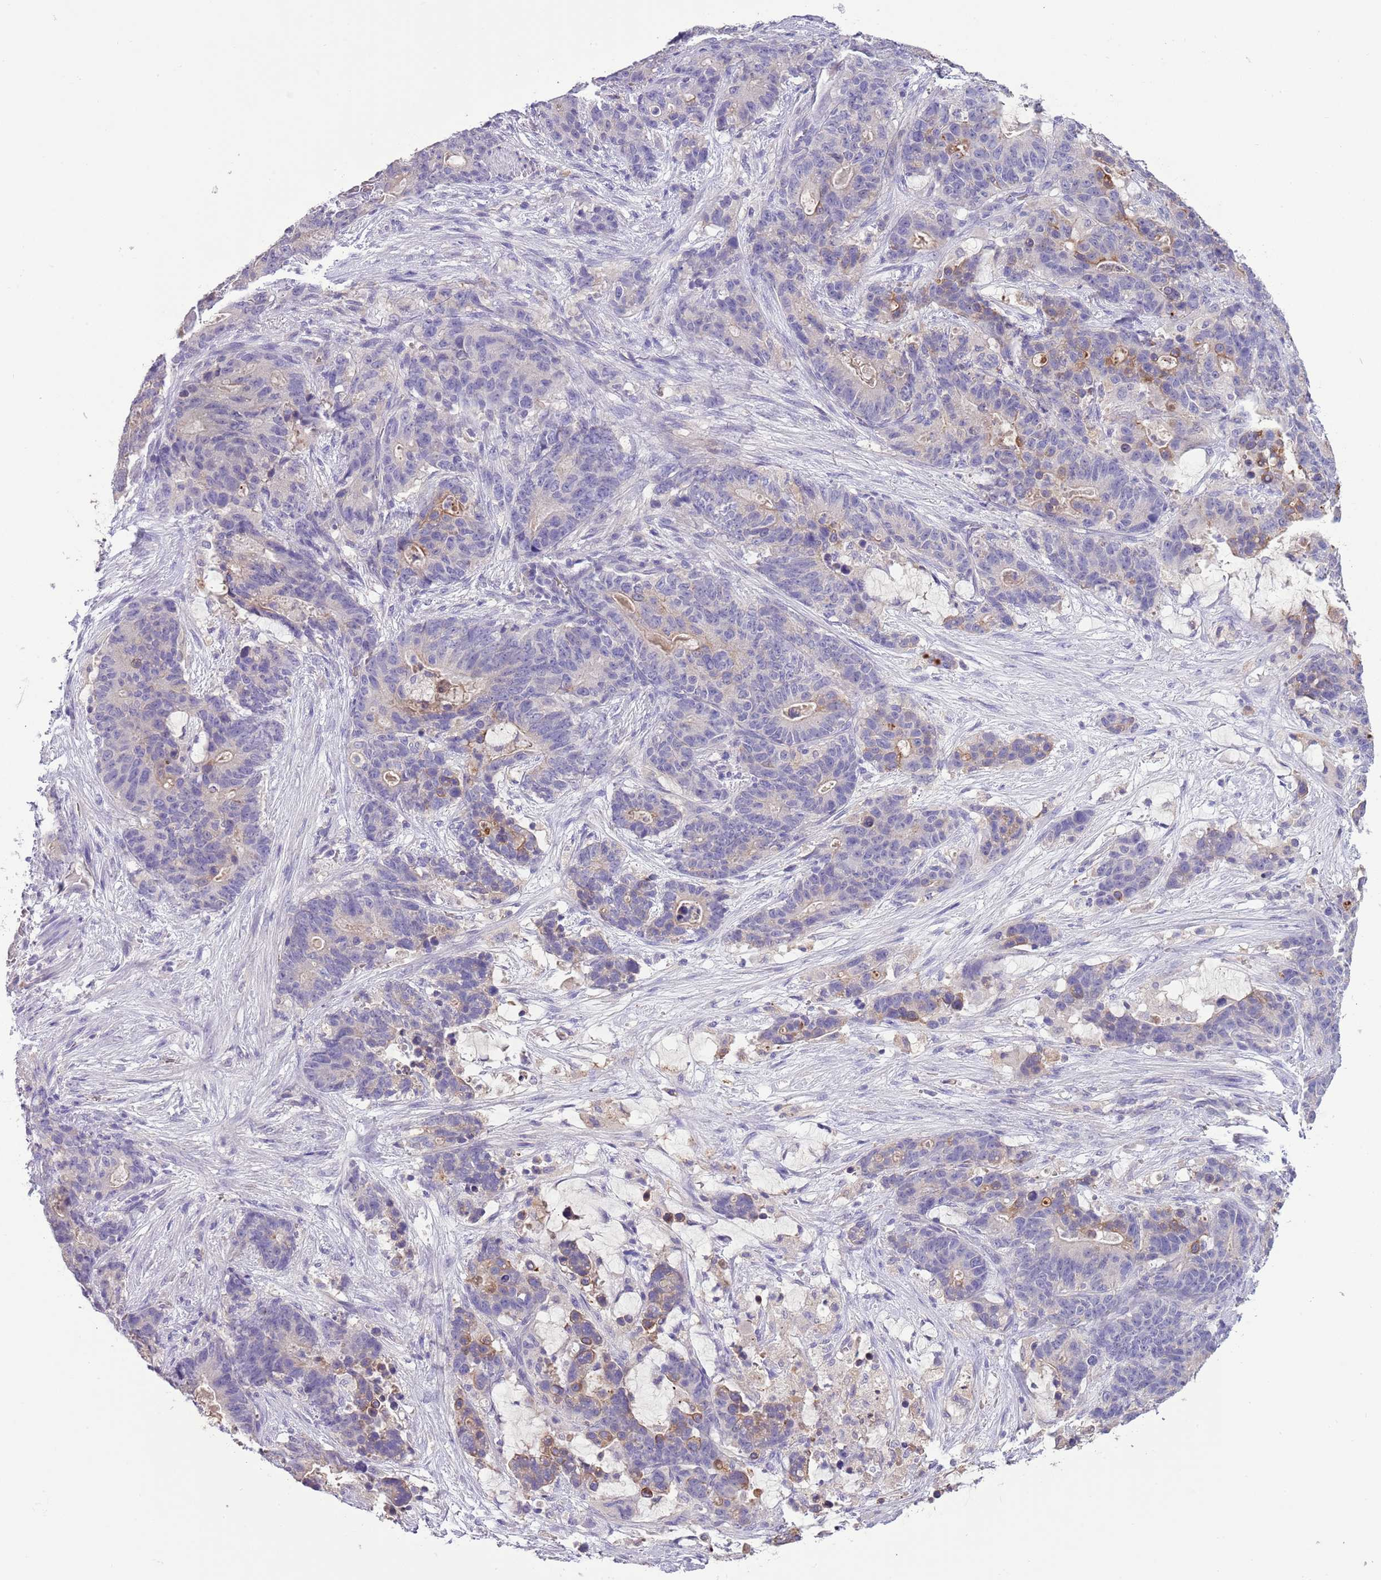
{"staining": {"intensity": "moderate", "quantity": "<25%", "location": "cytoplasmic/membranous"}, "tissue": "stomach cancer", "cell_type": "Tumor cells", "image_type": "cancer", "snomed": [{"axis": "morphology", "description": "Adenocarcinoma, NOS"}, {"axis": "topography", "description": "Stomach"}], "caption": "Immunohistochemistry (IHC) (DAB) staining of human stomach cancer (adenocarcinoma) demonstrates moderate cytoplasmic/membranous protein positivity in about <25% of tumor cells.", "gene": "HES3", "patient": {"sex": "female", "age": 76}}